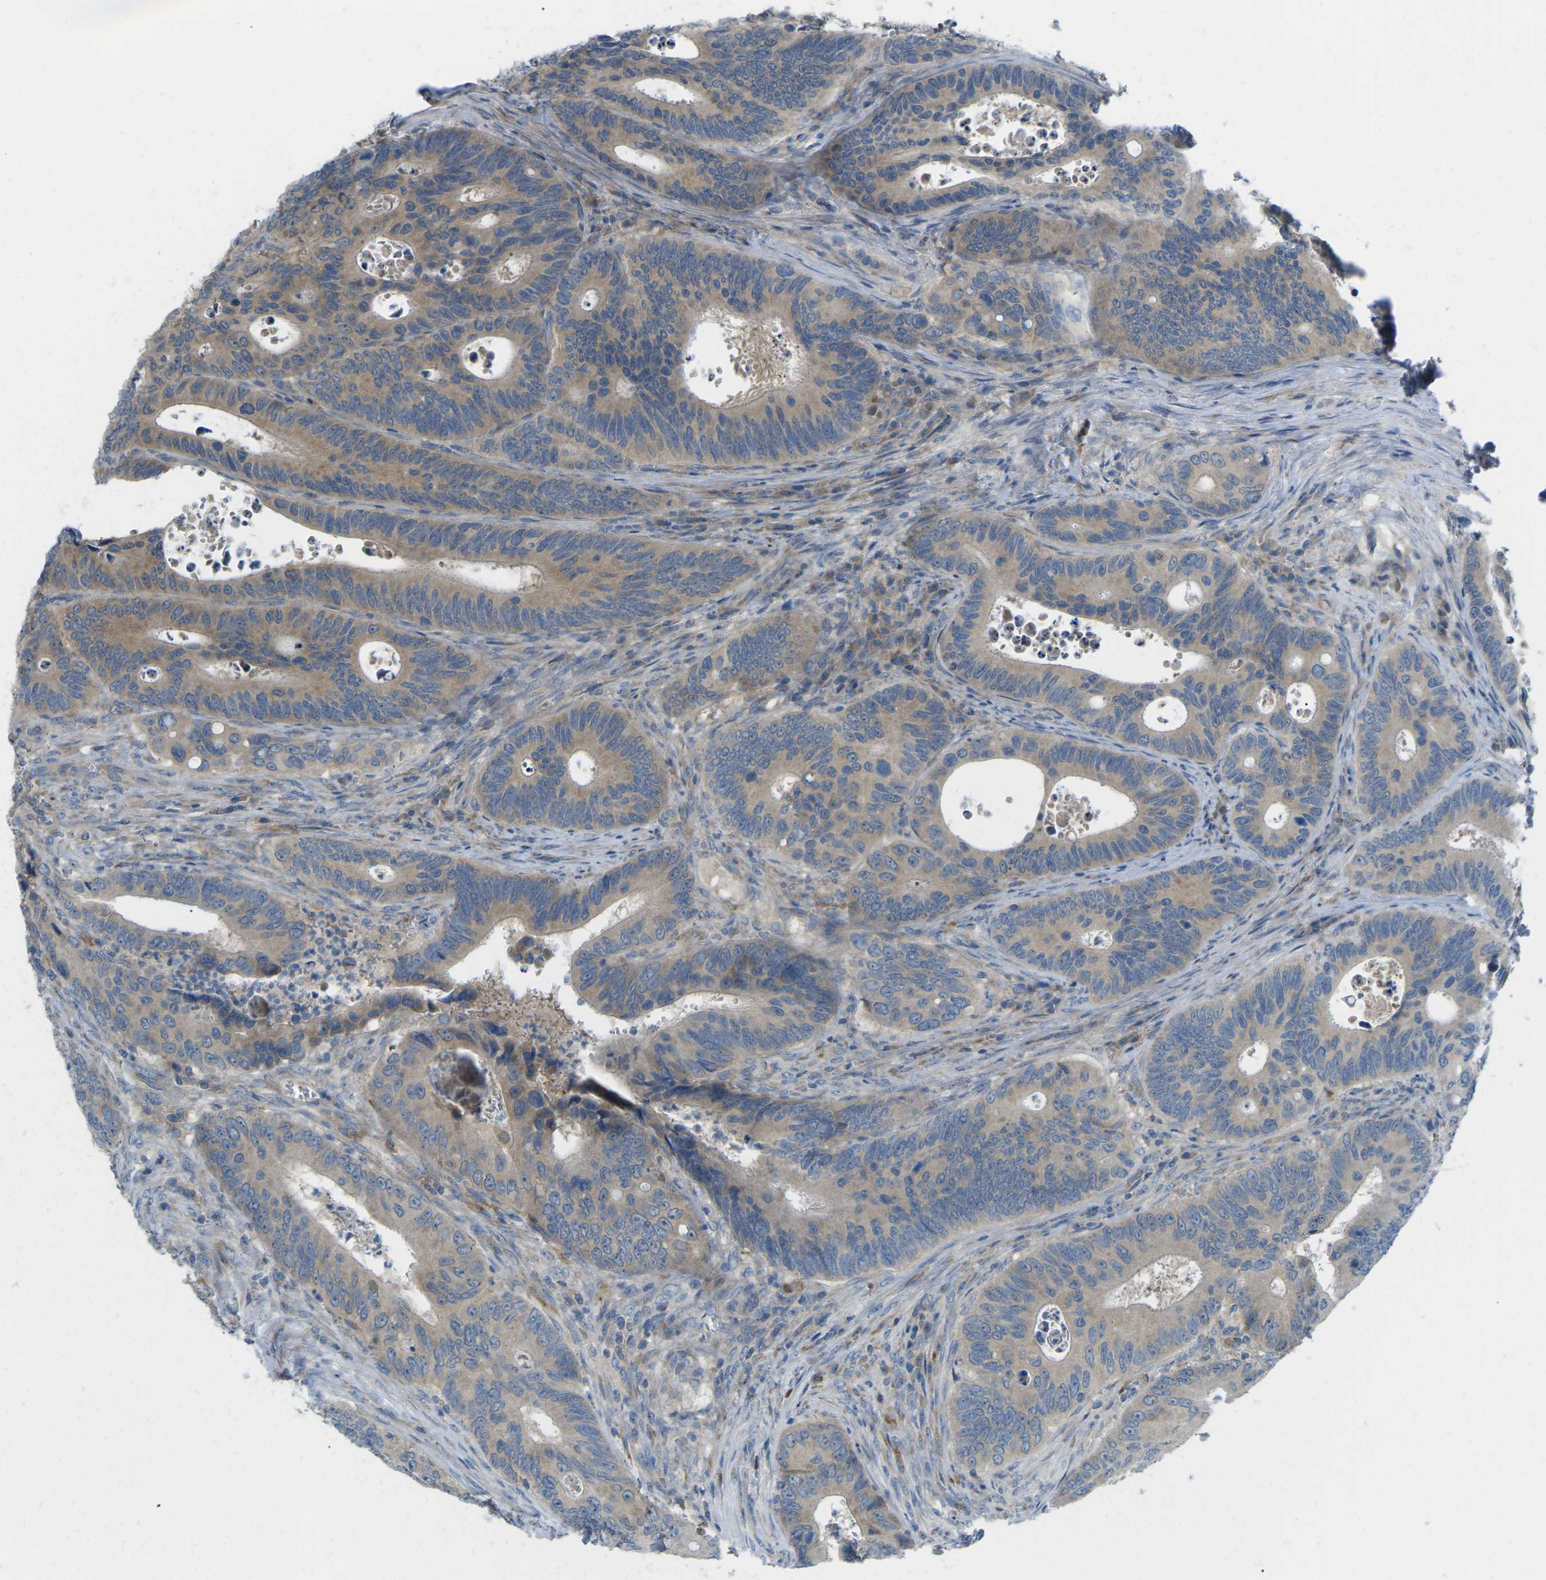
{"staining": {"intensity": "weak", "quantity": ">75%", "location": "cytoplasmic/membranous"}, "tissue": "colorectal cancer", "cell_type": "Tumor cells", "image_type": "cancer", "snomed": [{"axis": "morphology", "description": "Inflammation, NOS"}, {"axis": "morphology", "description": "Adenocarcinoma, NOS"}, {"axis": "topography", "description": "Colon"}], "caption": "Protein staining by immunohistochemistry demonstrates weak cytoplasmic/membranous staining in about >75% of tumor cells in adenocarcinoma (colorectal).", "gene": "MYLK4", "patient": {"sex": "male", "age": 72}}